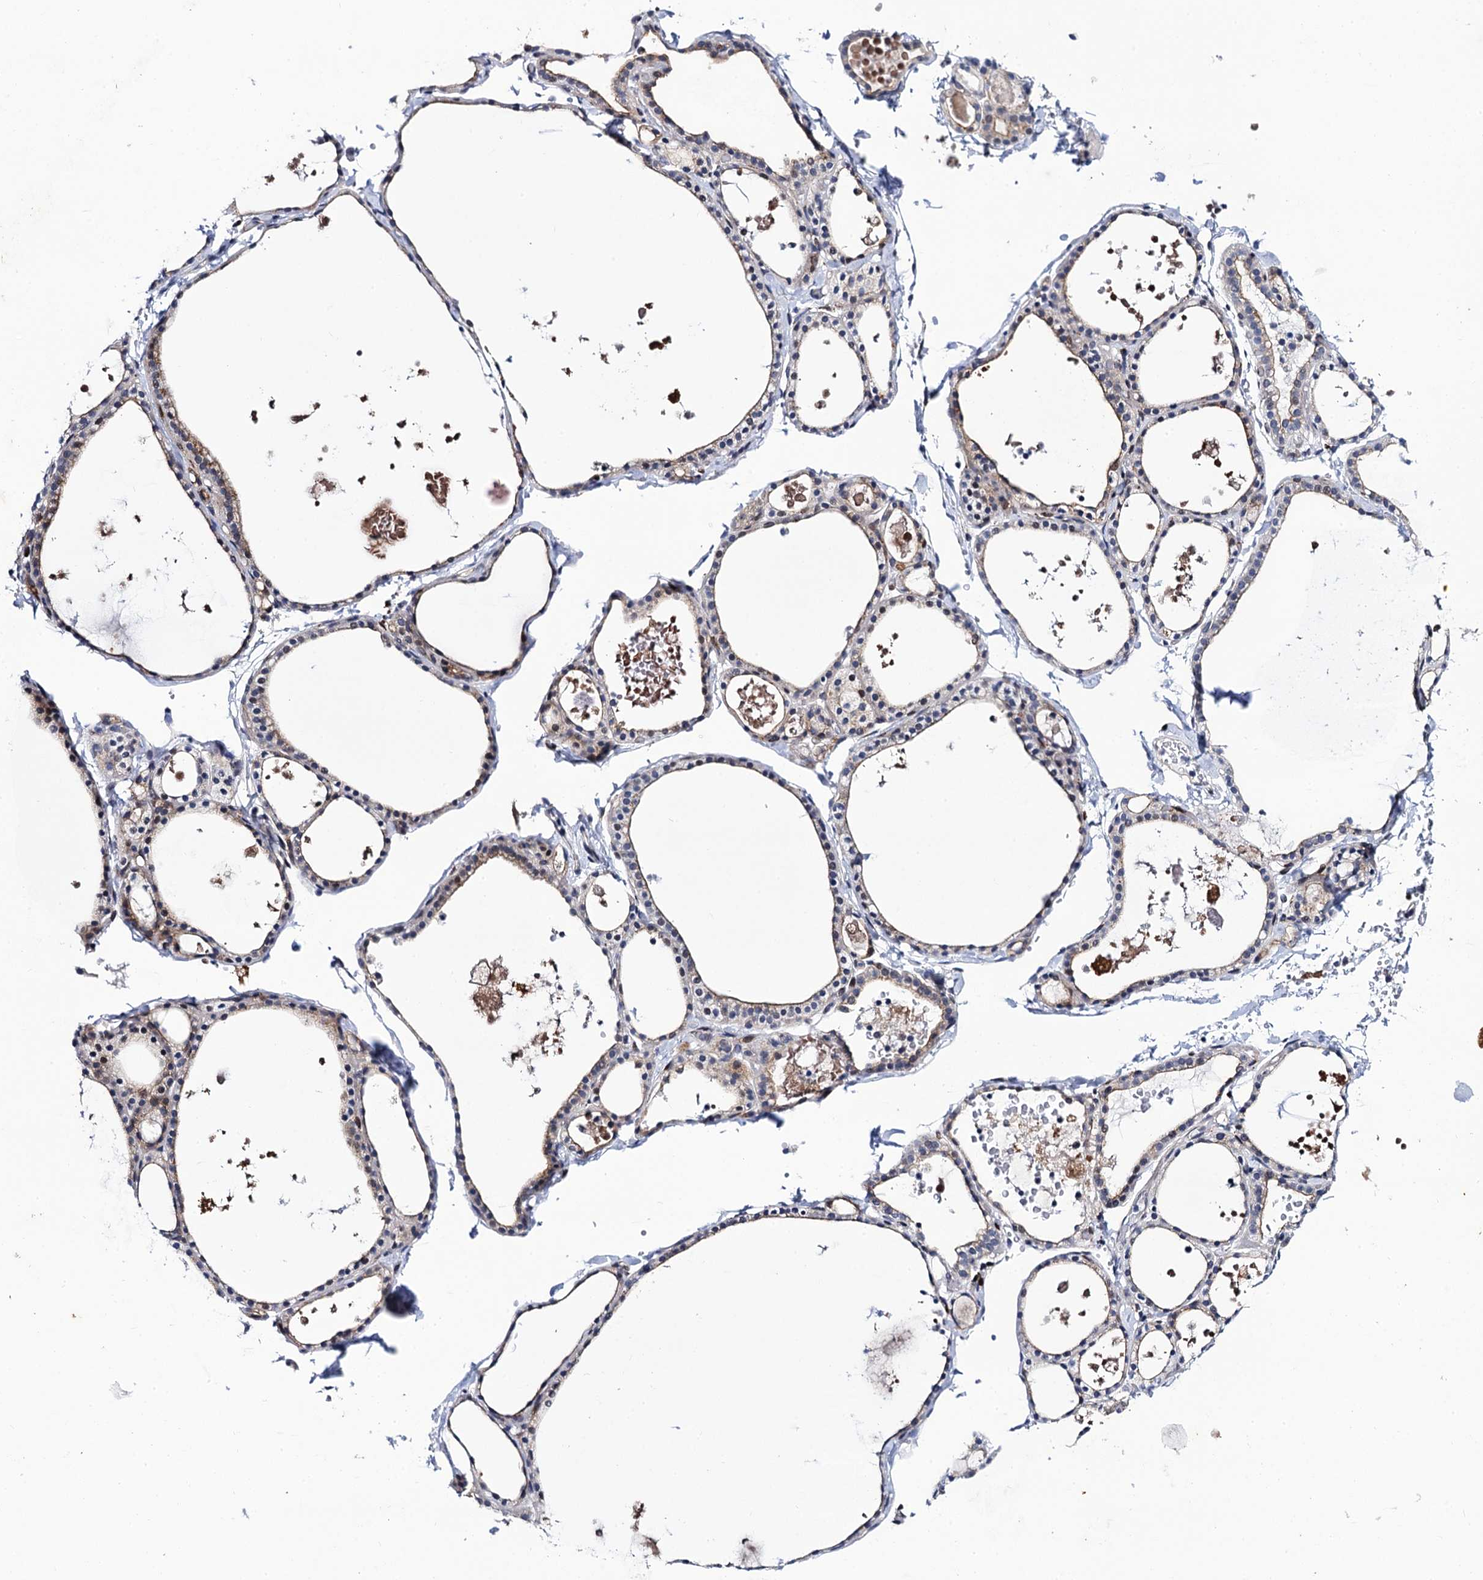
{"staining": {"intensity": "moderate", "quantity": "25%-75%", "location": "cytoplasmic/membranous,nuclear"}, "tissue": "thyroid gland", "cell_type": "Glandular cells", "image_type": "normal", "snomed": [{"axis": "morphology", "description": "Normal tissue, NOS"}, {"axis": "topography", "description": "Thyroid gland"}], "caption": "Immunohistochemistry of benign thyroid gland demonstrates medium levels of moderate cytoplasmic/membranous,nuclear staining in about 25%-75% of glandular cells. (brown staining indicates protein expression, while blue staining denotes nuclei).", "gene": "THAP2", "patient": {"sex": "male", "age": 56}}